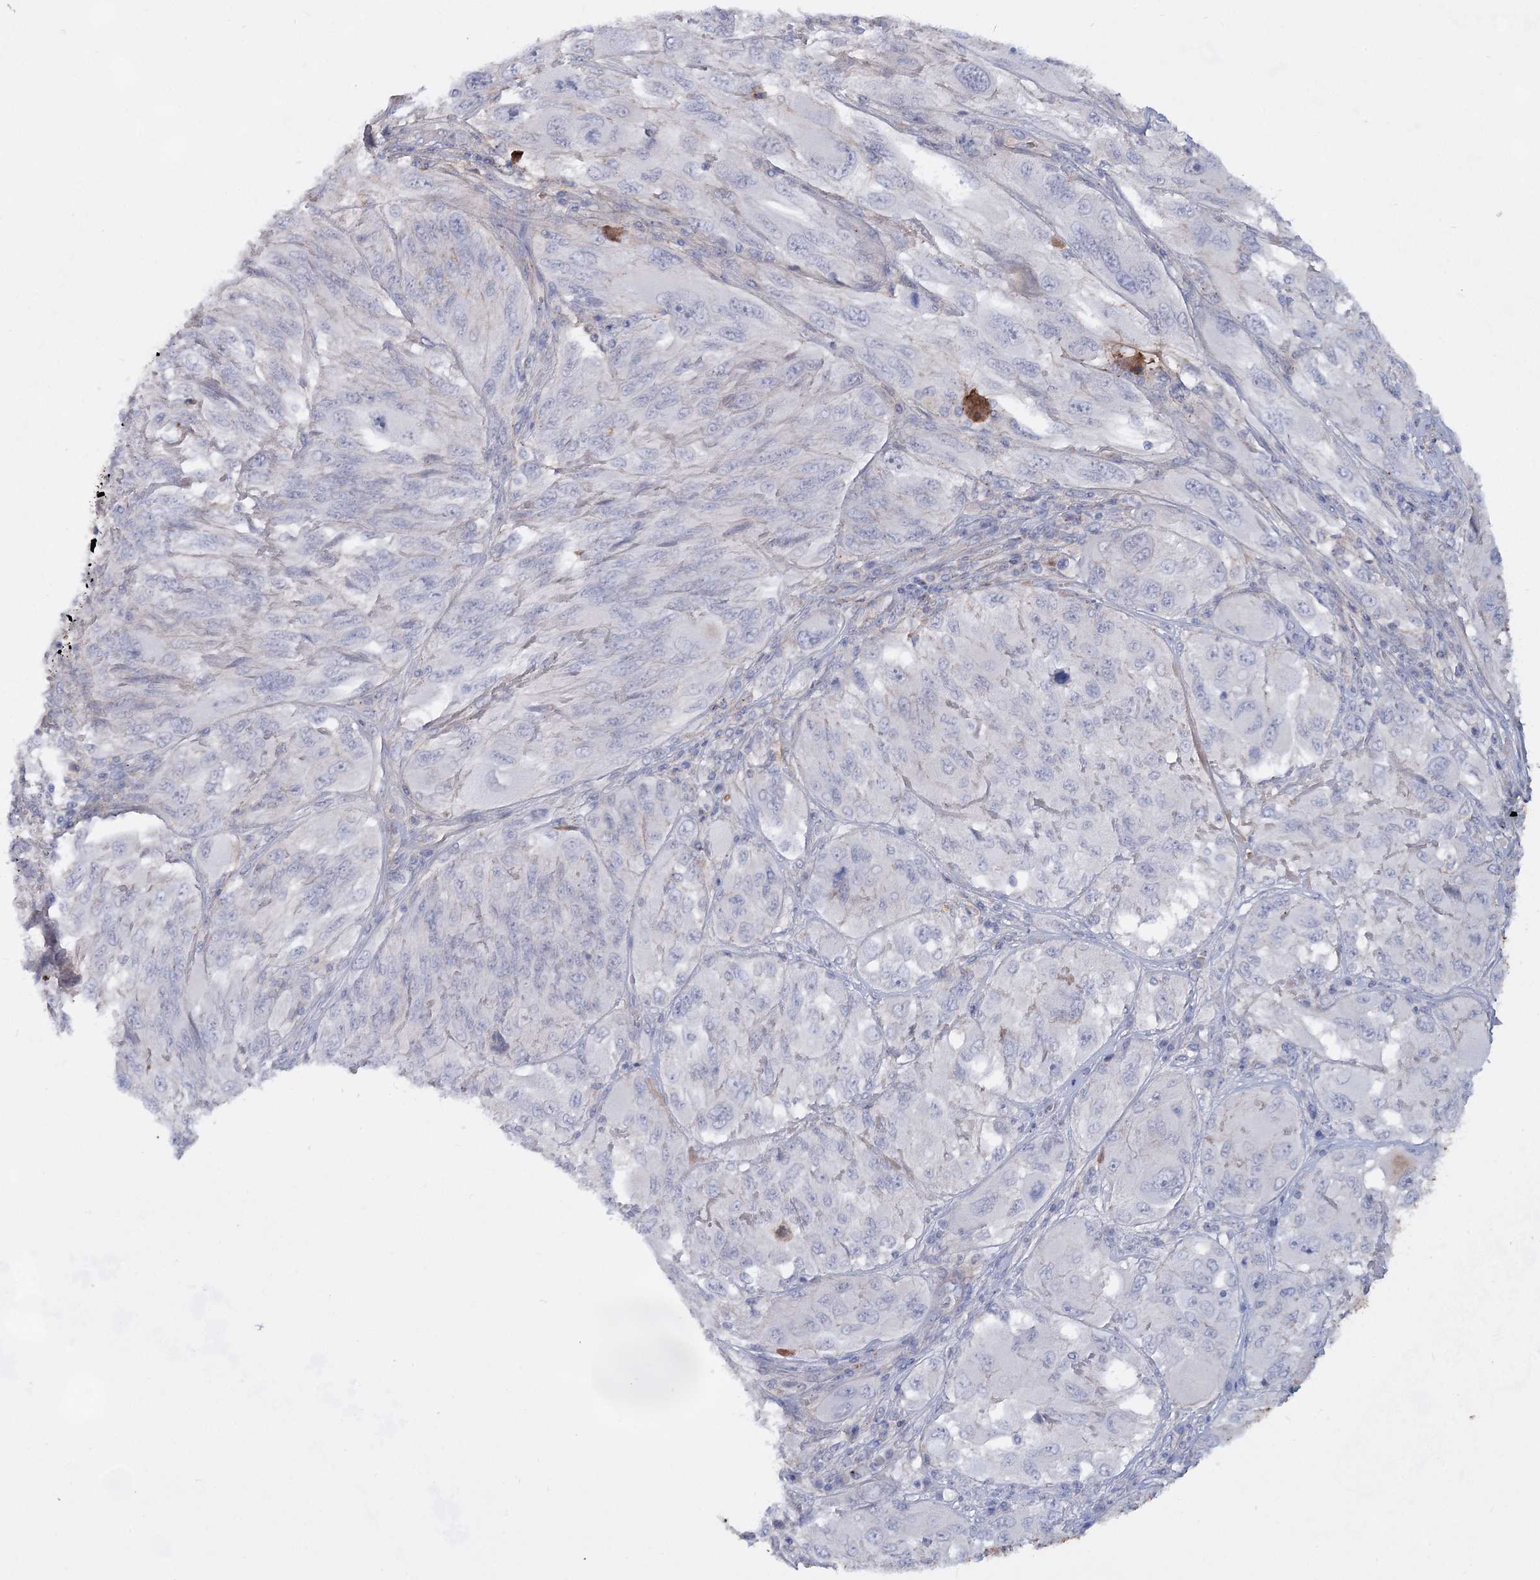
{"staining": {"intensity": "negative", "quantity": "none", "location": "none"}, "tissue": "melanoma", "cell_type": "Tumor cells", "image_type": "cancer", "snomed": [{"axis": "morphology", "description": "Malignant melanoma, NOS"}, {"axis": "topography", "description": "Skin"}], "caption": "The micrograph reveals no significant expression in tumor cells of malignant melanoma.", "gene": "TASOR2", "patient": {"sex": "female", "age": 91}}